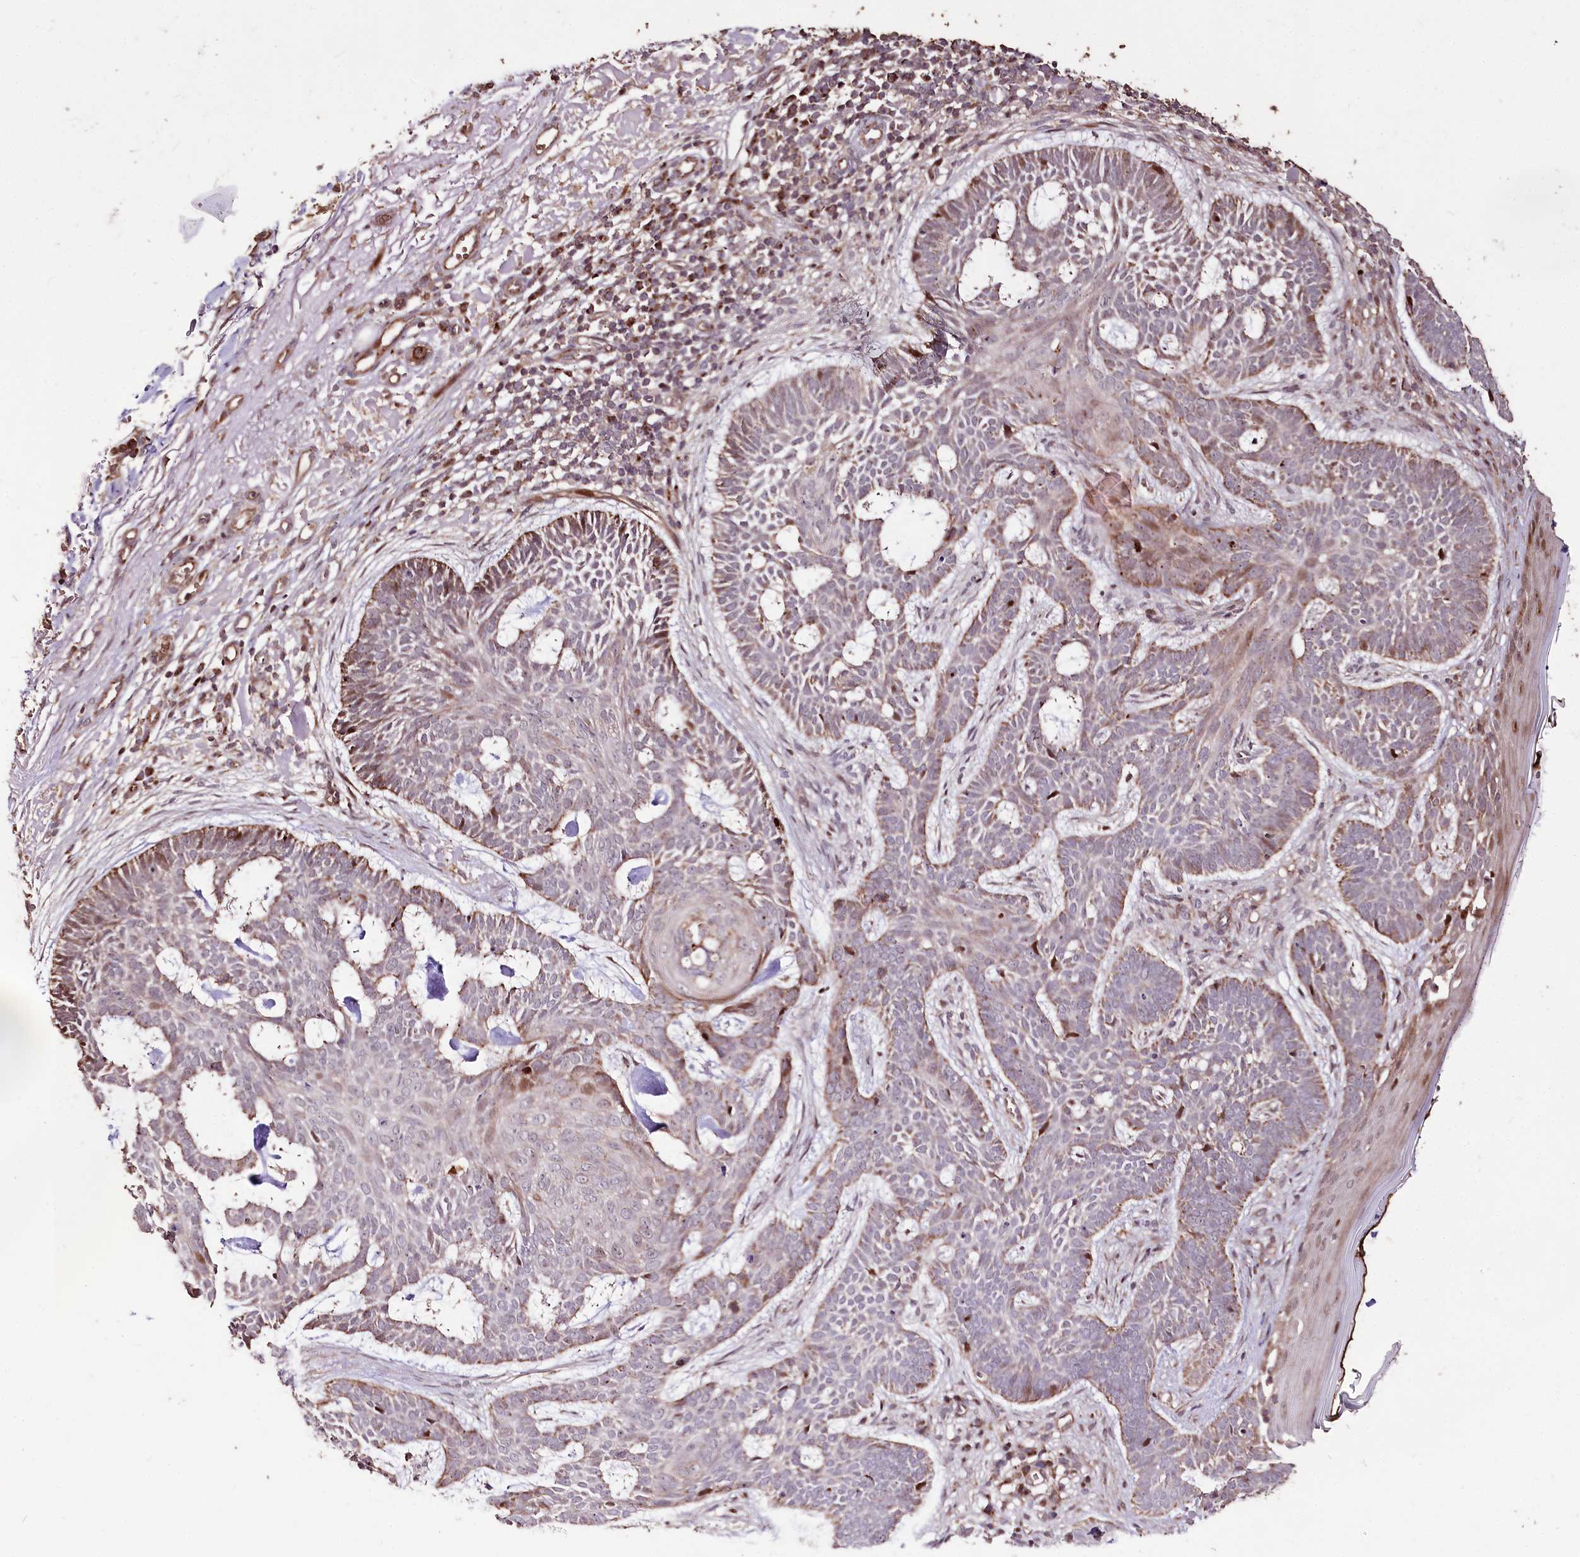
{"staining": {"intensity": "moderate", "quantity": "25%-75%", "location": "cytoplasmic/membranous"}, "tissue": "skin cancer", "cell_type": "Tumor cells", "image_type": "cancer", "snomed": [{"axis": "morphology", "description": "Basal cell carcinoma"}, {"axis": "topography", "description": "Skin"}], "caption": "A histopathology image of skin cancer (basal cell carcinoma) stained for a protein shows moderate cytoplasmic/membranous brown staining in tumor cells. The staining was performed using DAB (3,3'-diaminobenzidine), with brown indicating positive protein expression. Nuclei are stained blue with hematoxylin.", "gene": "CARD19", "patient": {"sex": "male", "age": 85}}